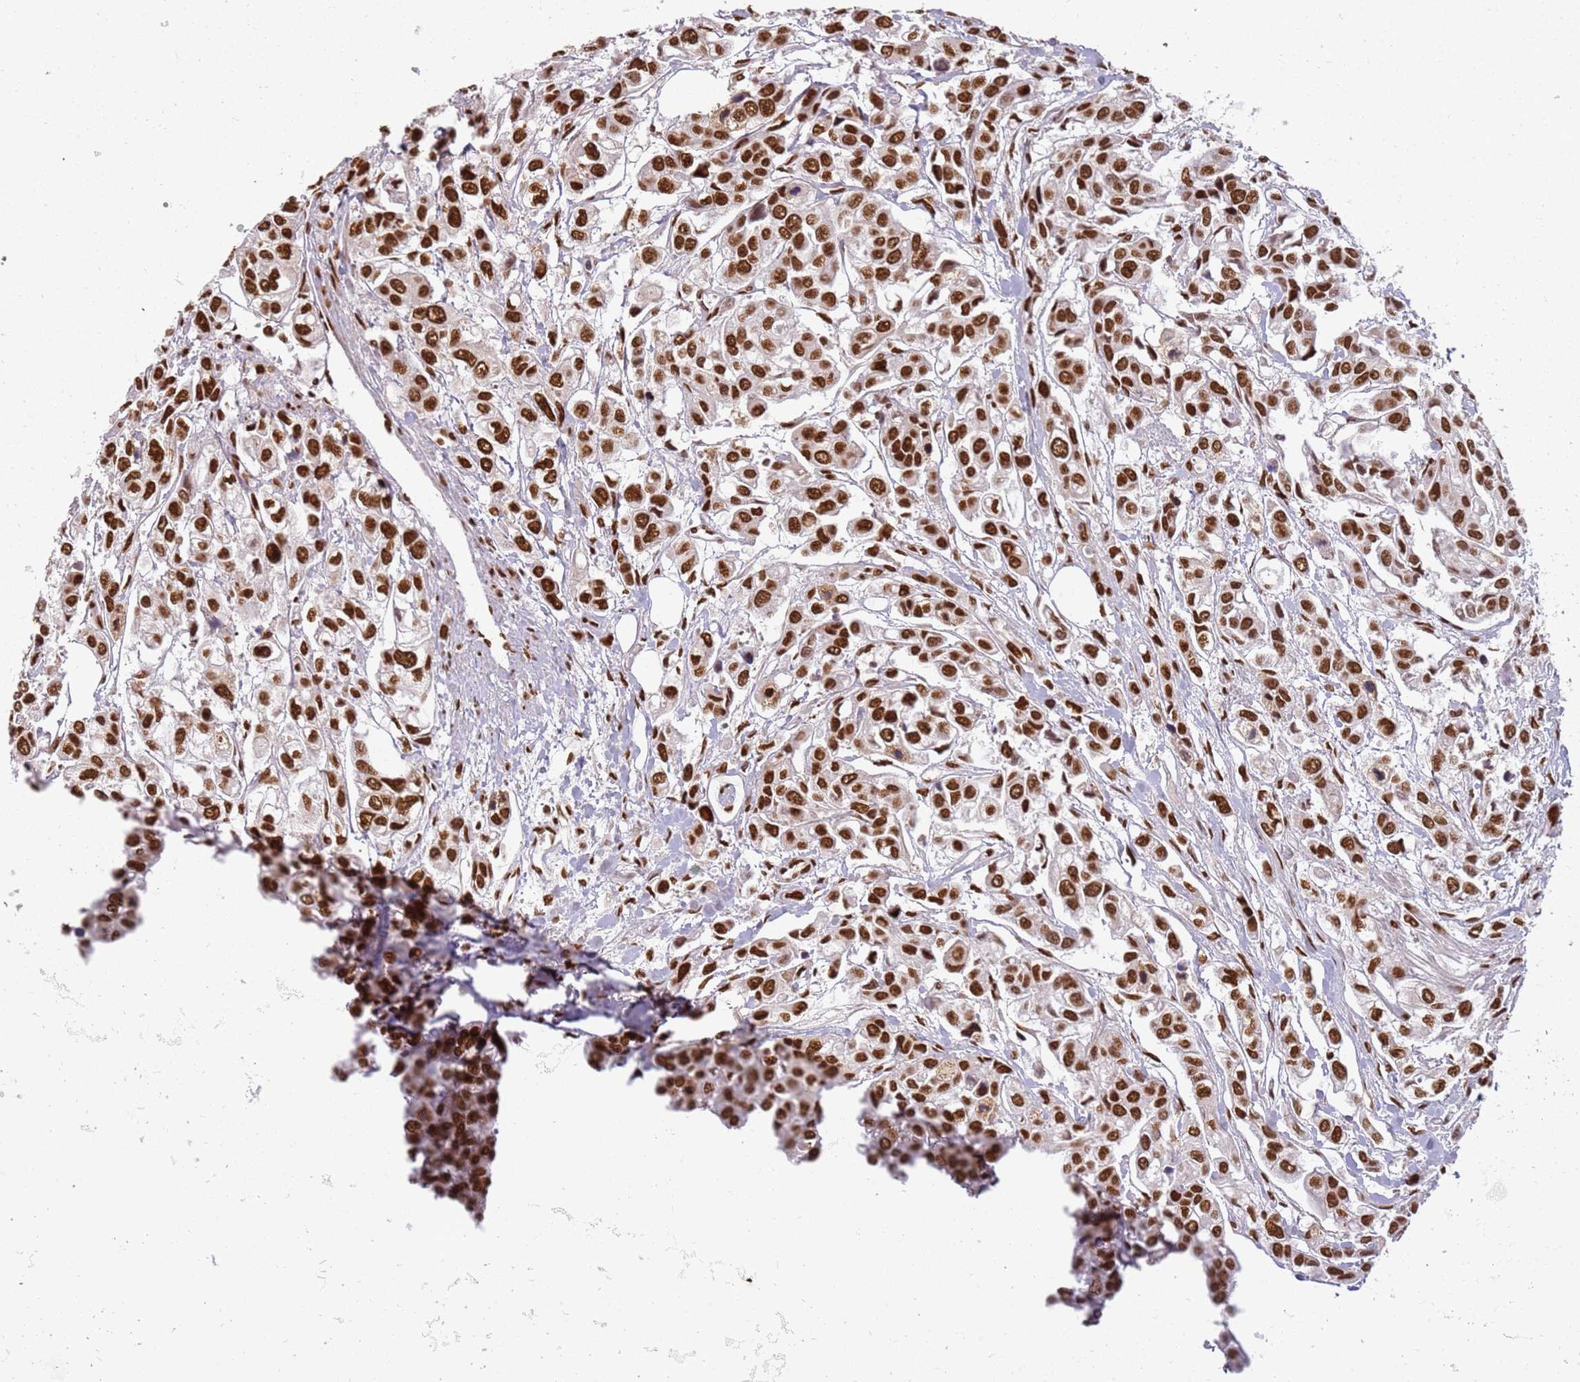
{"staining": {"intensity": "strong", "quantity": ">75%", "location": "nuclear"}, "tissue": "urothelial cancer", "cell_type": "Tumor cells", "image_type": "cancer", "snomed": [{"axis": "morphology", "description": "Urothelial carcinoma, High grade"}, {"axis": "topography", "description": "Urinary bladder"}], "caption": "Immunohistochemical staining of human urothelial cancer exhibits strong nuclear protein positivity in about >75% of tumor cells. (DAB (3,3'-diaminobenzidine) = brown stain, brightfield microscopy at high magnification).", "gene": "TENT4A", "patient": {"sex": "male", "age": 67}}